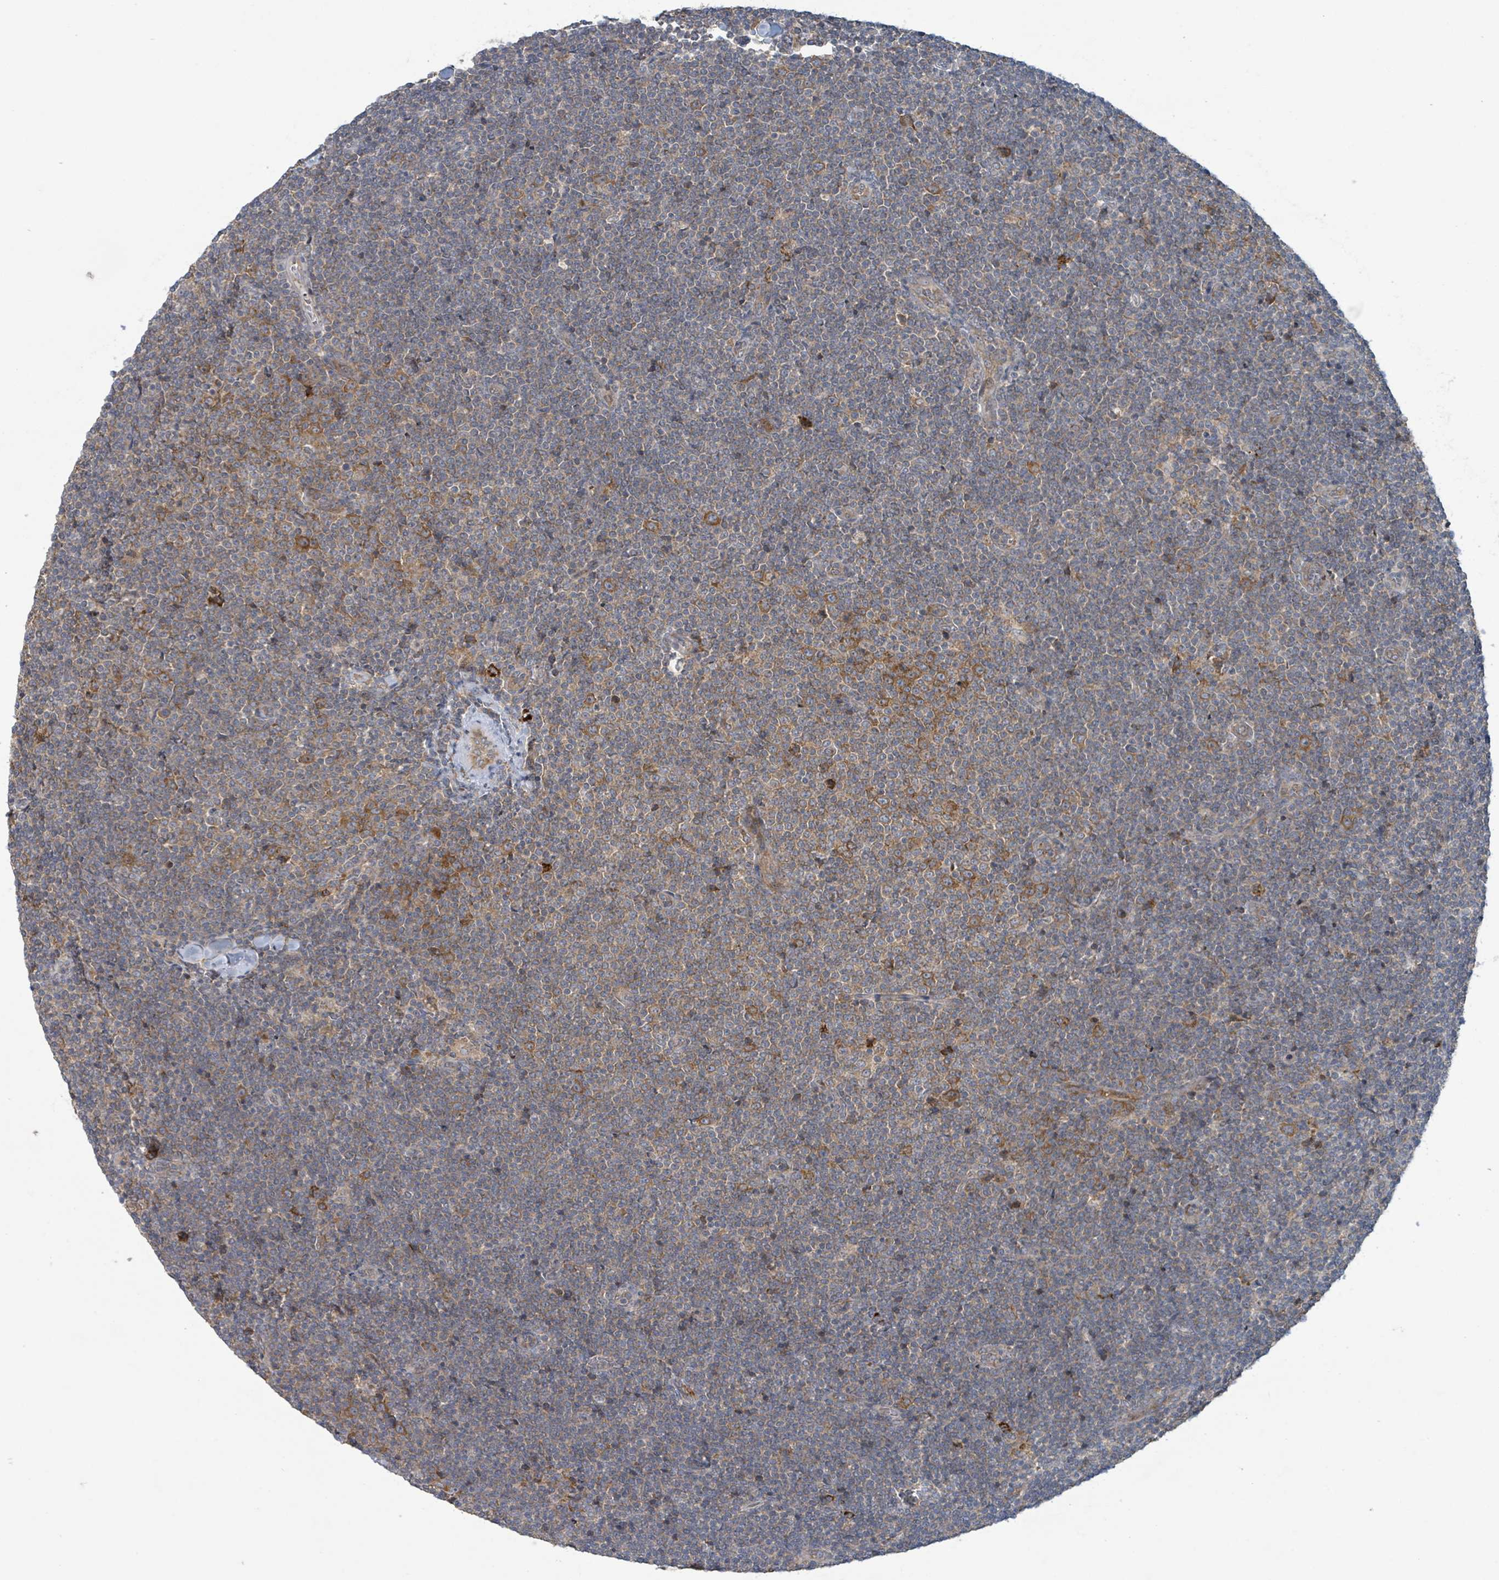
{"staining": {"intensity": "moderate", "quantity": "<25%", "location": "cytoplasmic/membranous"}, "tissue": "lymphoma", "cell_type": "Tumor cells", "image_type": "cancer", "snomed": [{"axis": "morphology", "description": "Malignant lymphoma, non-Hodgkin's type, Low grade"}, {"axis": "topography", "description": "Lymph node"}], "caption": "This histopathology image reveals immunohistochemistry staining of malignant lymphoma, non-Hodgkin's type (low-grade), with low moderate cytoplasmic/membranous staining in about <25% of tumor cells.", "gene": "OR51E1", "patient": {"sex": "male", "age": 48}}